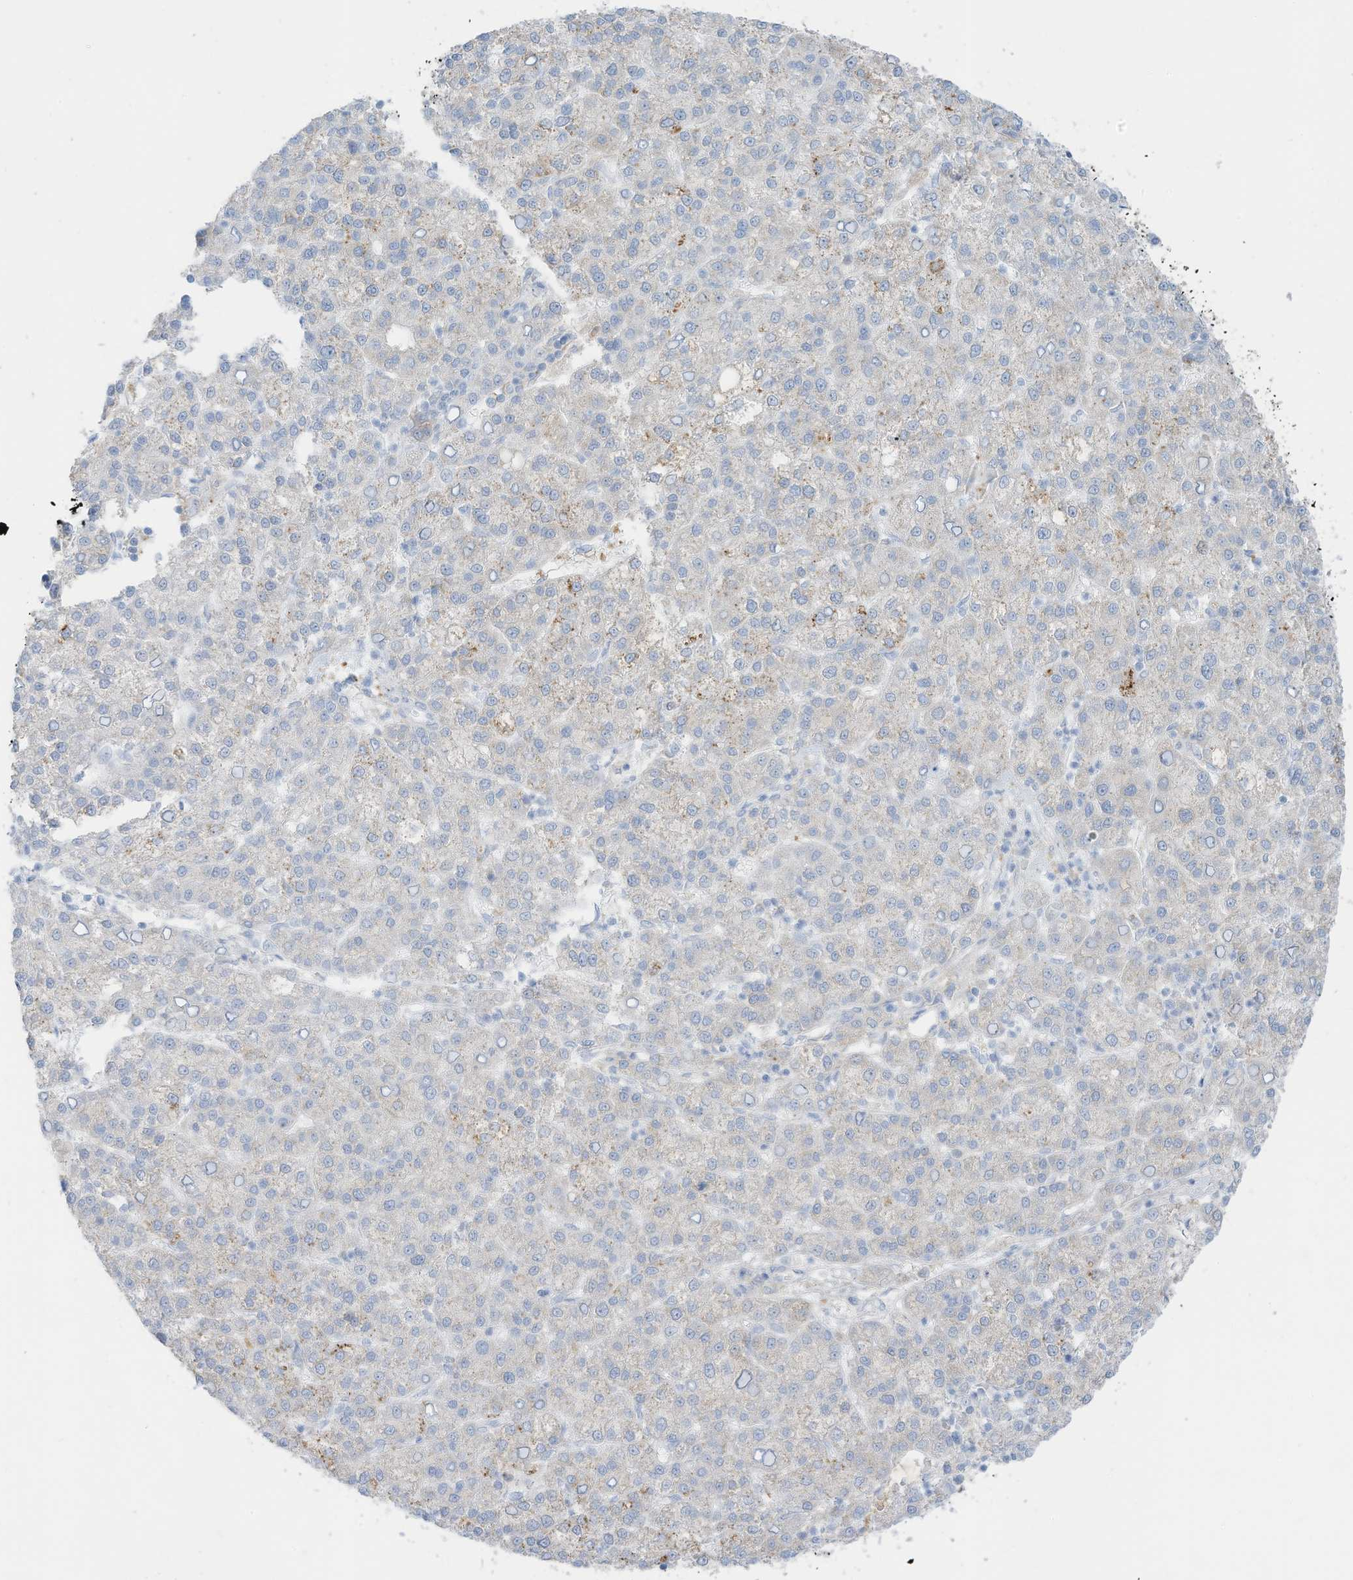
{"staining": {"intensity": "negative", "quantity": "none", "location": "none"}, "tissue": "liver cancer", "cell_type": "Tumor cells", "image_type": "cancer", "snomed": [{"axis": "morphology", "description": "Carcinoma, Hepatocellular, NOS"}, {"axis": "topography", "description": "Liver"}], "caption": "Immunohistochemical staining of liver cancer (hepatocellular carcinoma) reveals no significant expression in tumor cells.", "gene": "HSD17B13", "patient": {"sex": "female", "age": 58}}